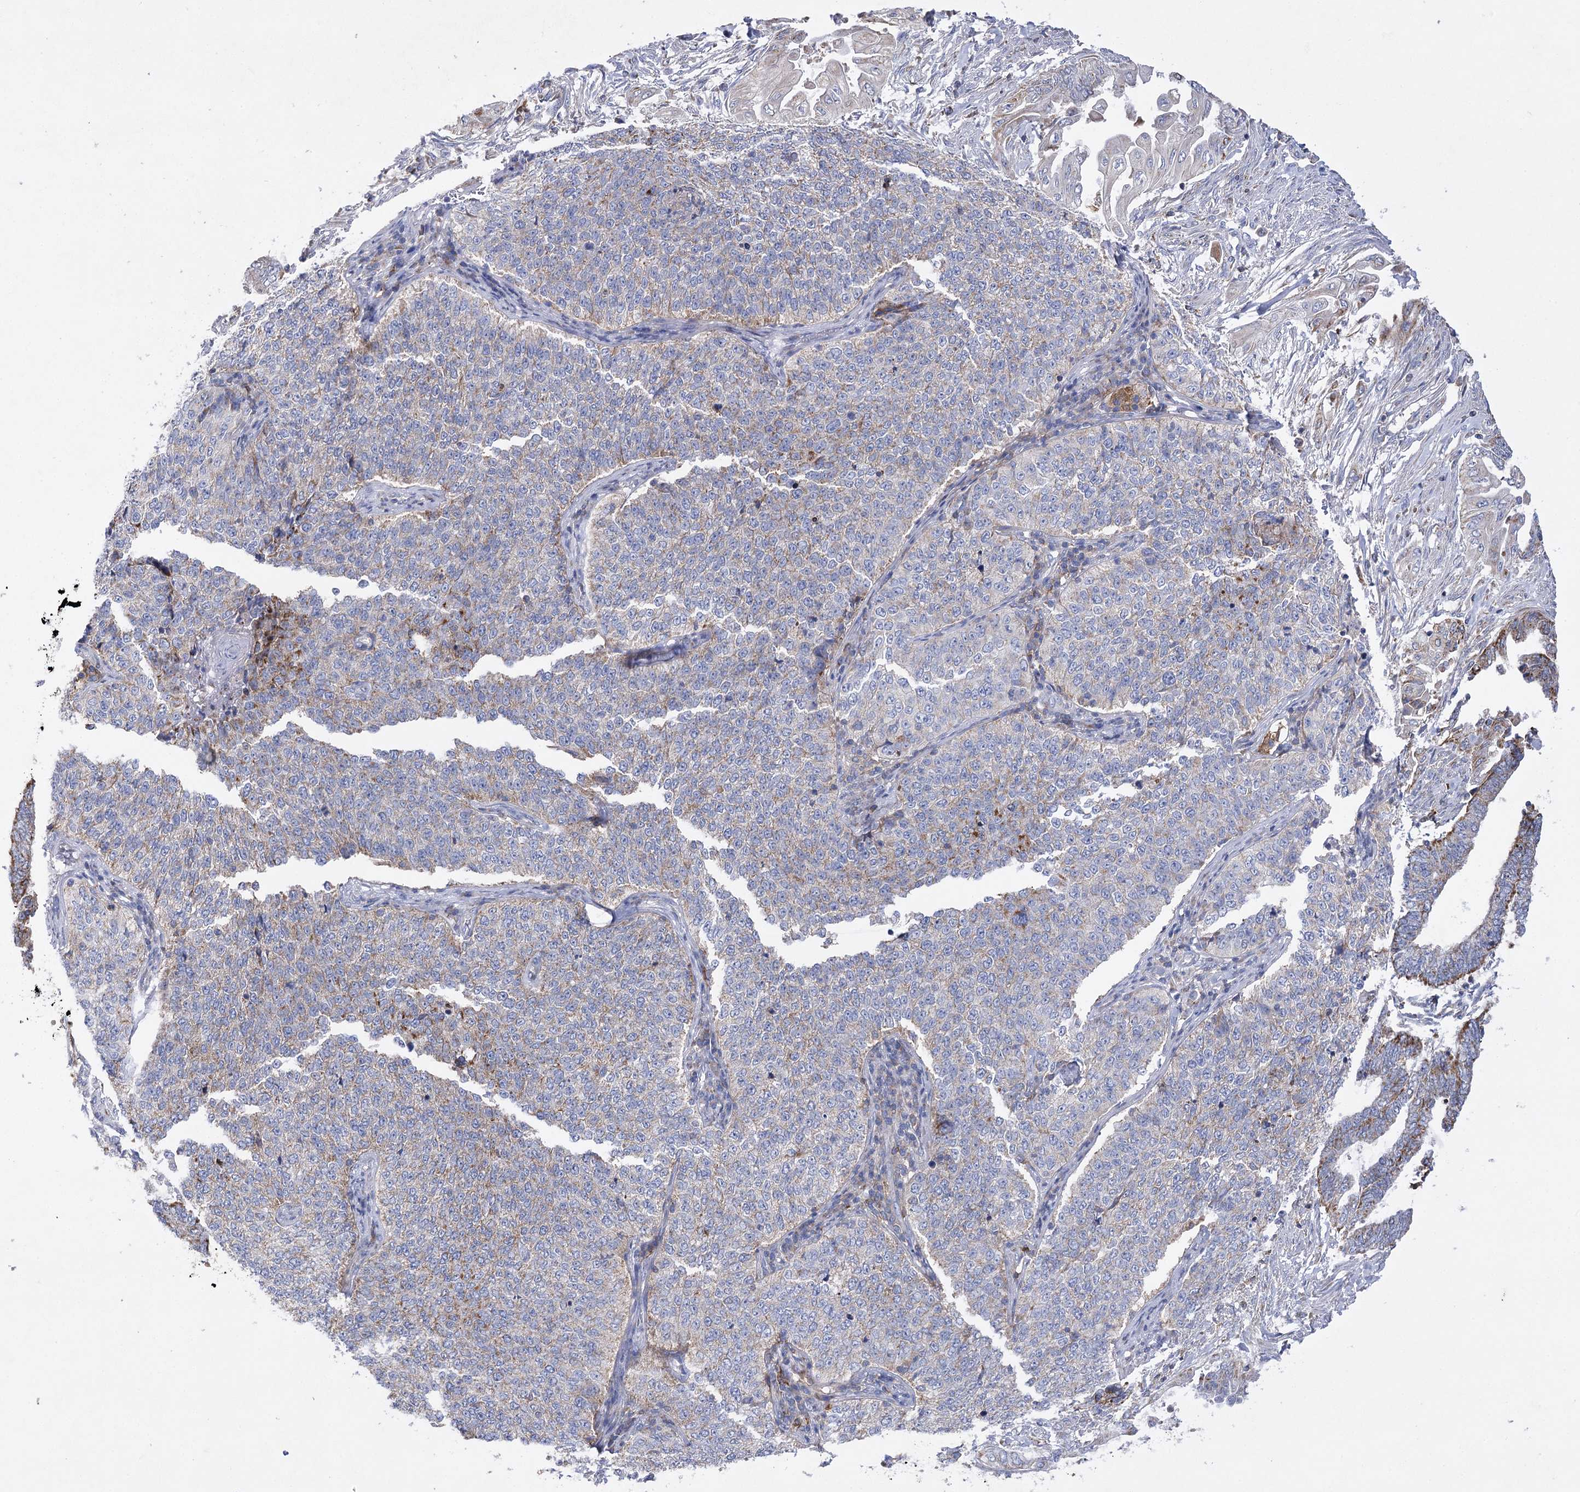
{"staining": {"intensity": "weak", "quantity": "25%-75%", "location": "cytoplasmic/membranous"}, "tissue": "cervical cancer", "cell_type": "Tumor cells", "image_type": "cancer", "snomed": [{"axis": "morphology", "description": "Squamous cell carcinoma, NOS"}, {"axis": "topography", "description": "Cervix"}], "caption": "Immunohistochemical staining of human squamous cell carcinoma (cervical) shows low levels of weak cytoplasmic/membranous expression in about 25%-75% of tumor cells.", "gene": "COX15", "patient": {"sex": "female", "age": 35}}